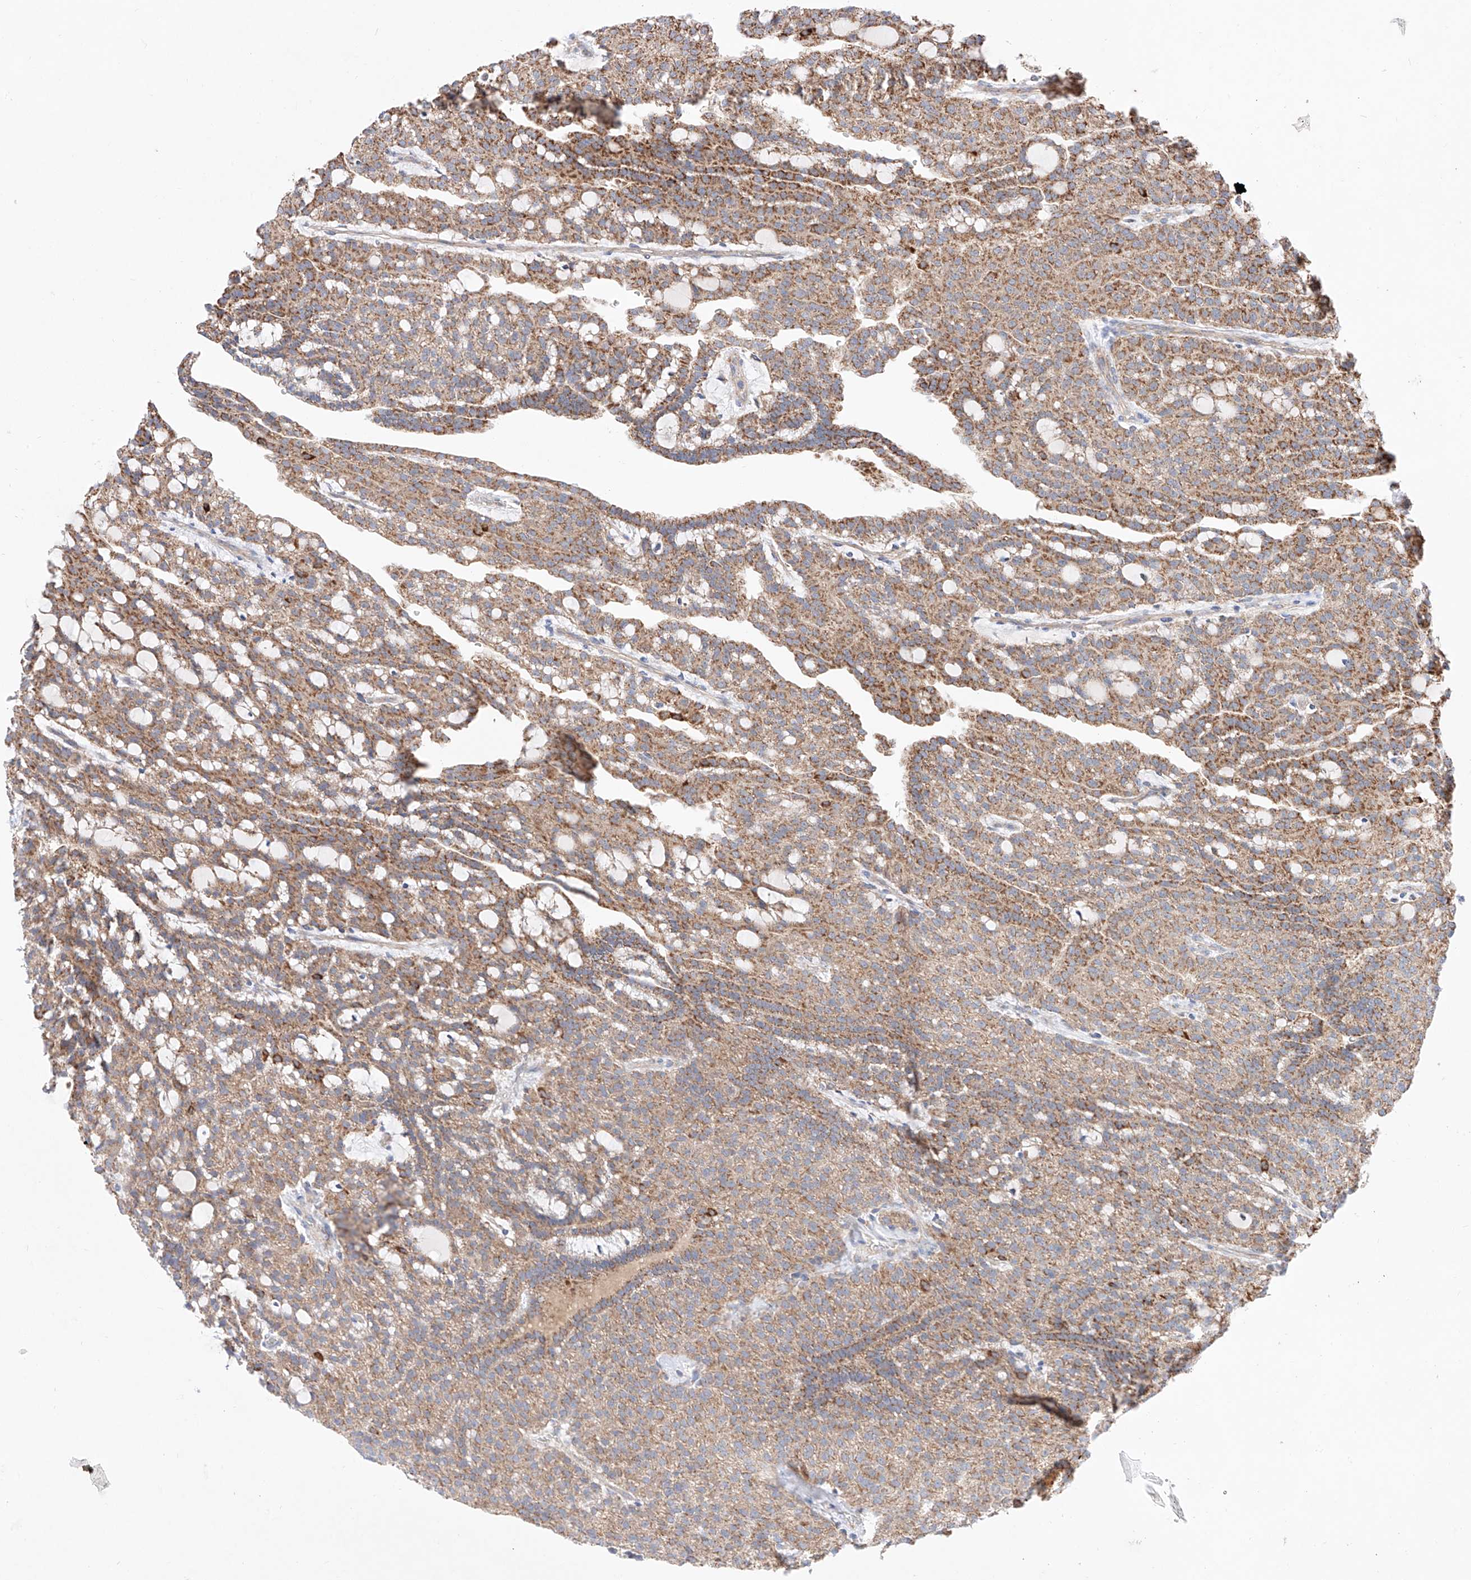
{"staining": {"intensity": "moderate", "quantity": ">75%", "location": "cytoplasmic/membranous"}, "tissue": "renal cancer", "cell_type": "Tumor cells", "image_type": "cancer", "snomed": [{"axis": "morphology", "description": "Adenocarcinoma, NOS"}, {"axis": "topography", "description": "Kidney"}], "caption": "About >75% of tumor cells in human renal adenocarcinoma reveal moderate cytoplasmic/membranous protein expression as visualized by brown immunohistochemical staining.", "gene": "KTI12", "patient": {"sex": "male", "age": 63}}